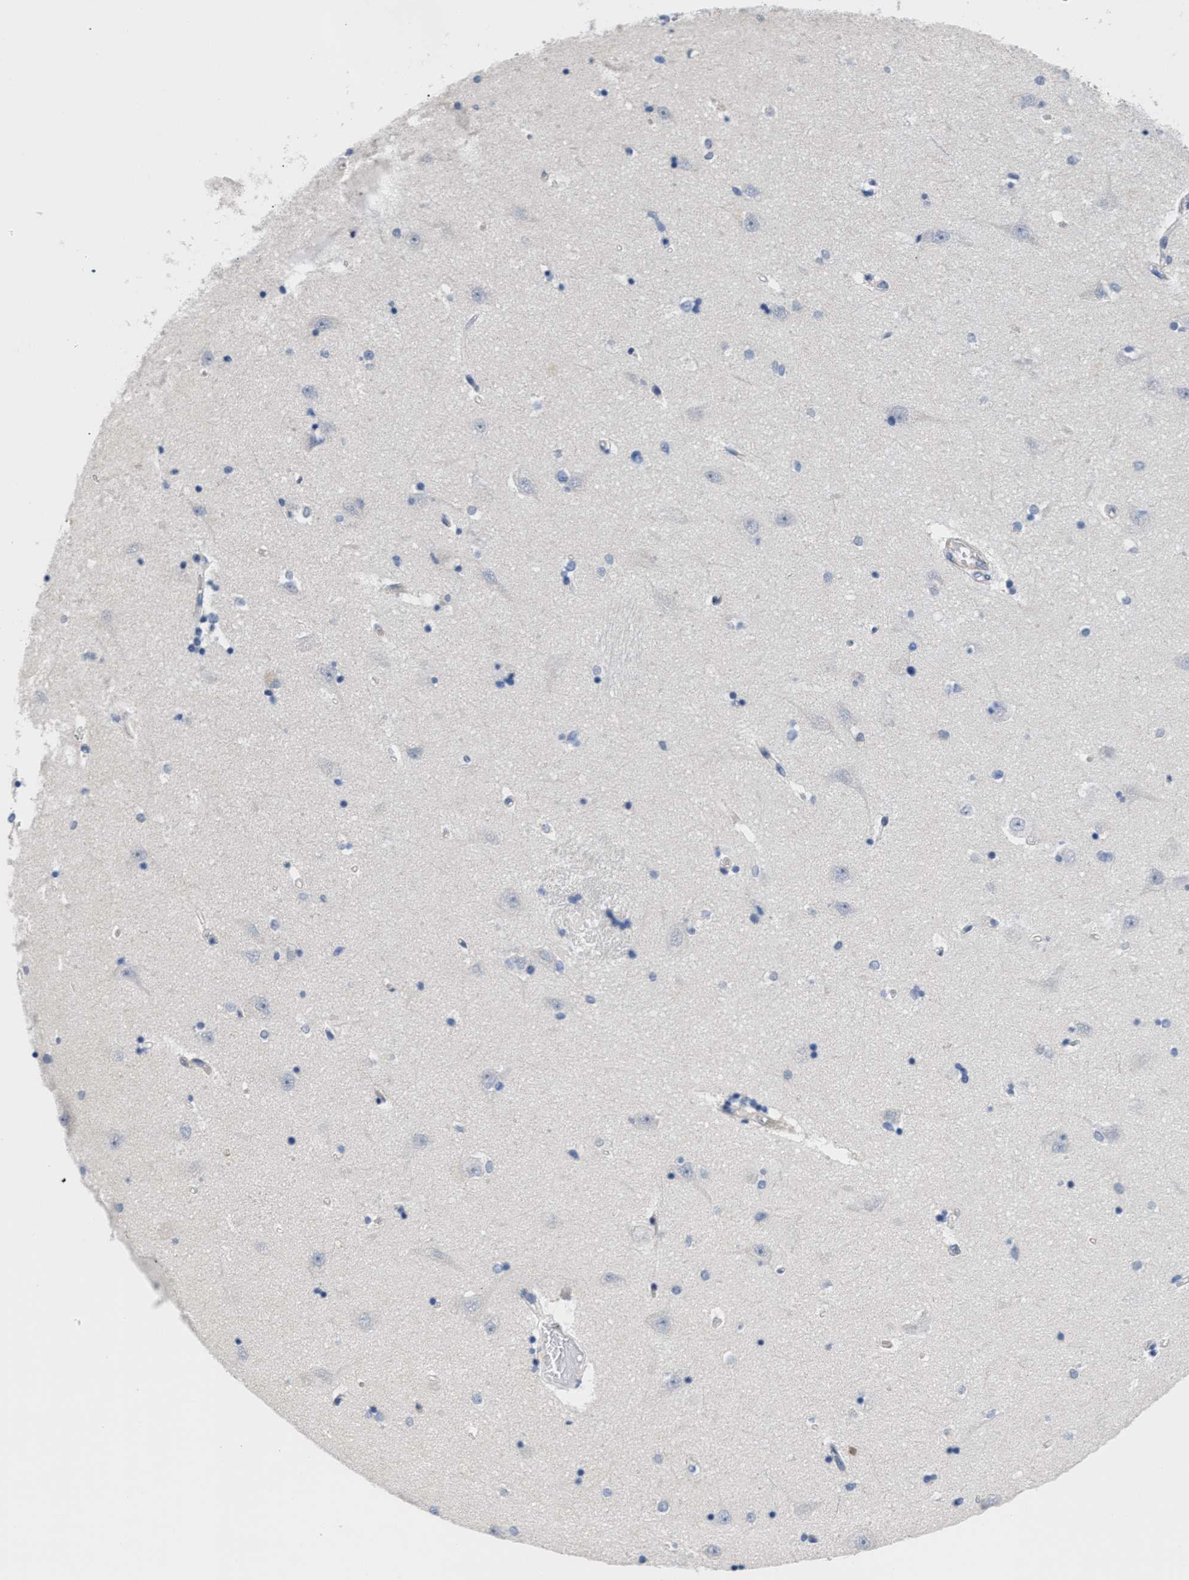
{"staining": {"intensity": "negative", "quantity": "none", "location": "none"}, "tissue": "hippocampus", "cell_type": "Glial cells", "image_type": "normal", "snomed": [{"axis": "morphology", "description": "Normal tissue, NOS"}, {"axis": "topography", "description": "Hippocampus"}], "caption": "This is a photomicrograph of immunohistochemistry staining of normal hippocampus, which shows no expression in glial cells.", "gene": "TFPI", "patient": {"sex": "male", "age": 45}}